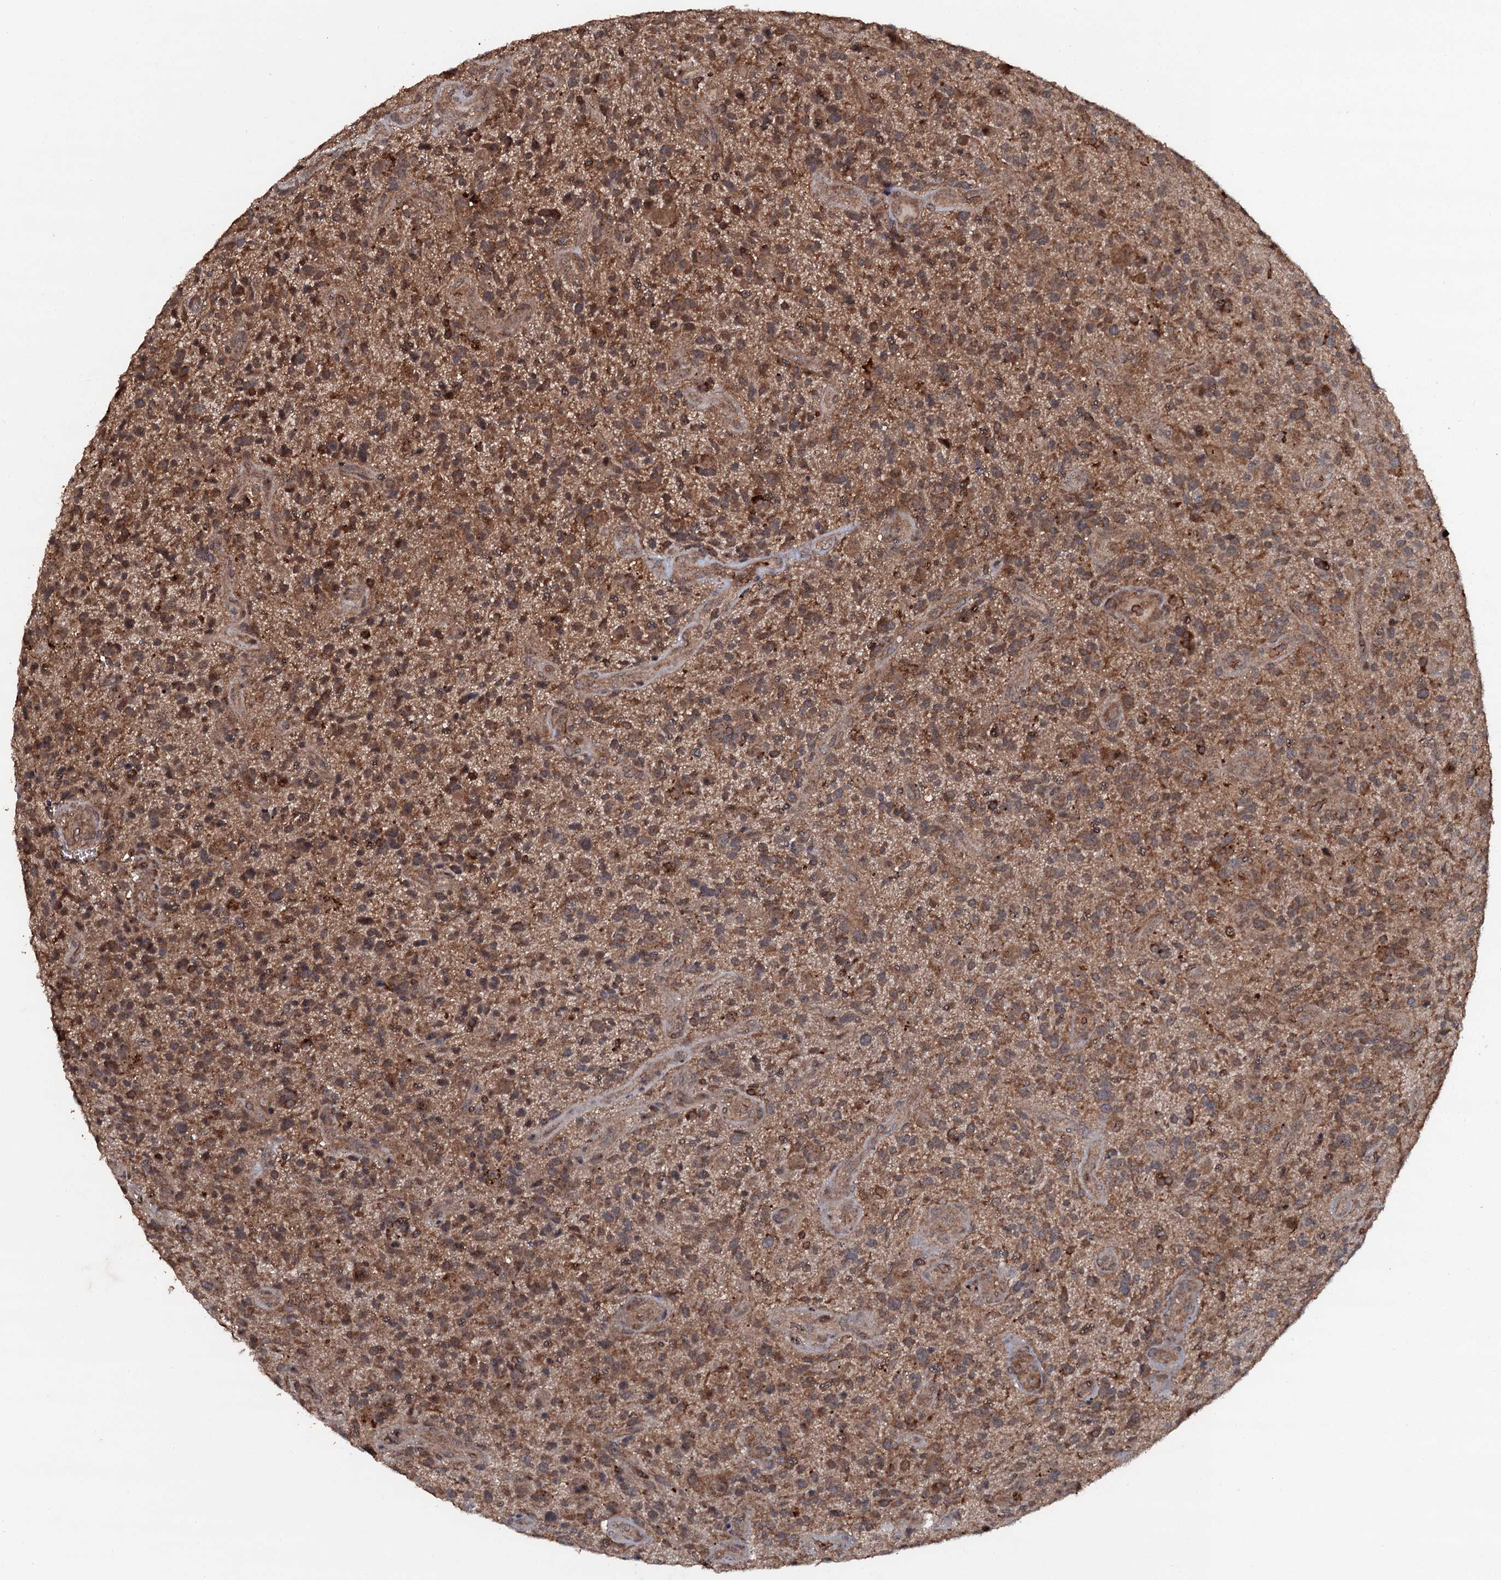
{"staining": {"intensity": "moderate", "quantity": ">75%", "location": "cytoplasmic/membranous"}, "tissue": "glioma", "cell_type": "Tumor cells", "image_type": "cancer", "snomed": [{"axis": "morphology", "description": "Glioma, malignant, High grade"}, {"axis": "topography", "description": "Brain"}], "caption": "This histopathology image demonstrates malignant glioma (high-grade) stained with IHC to label a protein in brown. The cytoplasmic/membranous of tumor cells show moderate positivity for the protein. Nuclei are counter-stained blue.", "gene": "ADGRG3", "patient": {"sex": "male", "age": 47}}